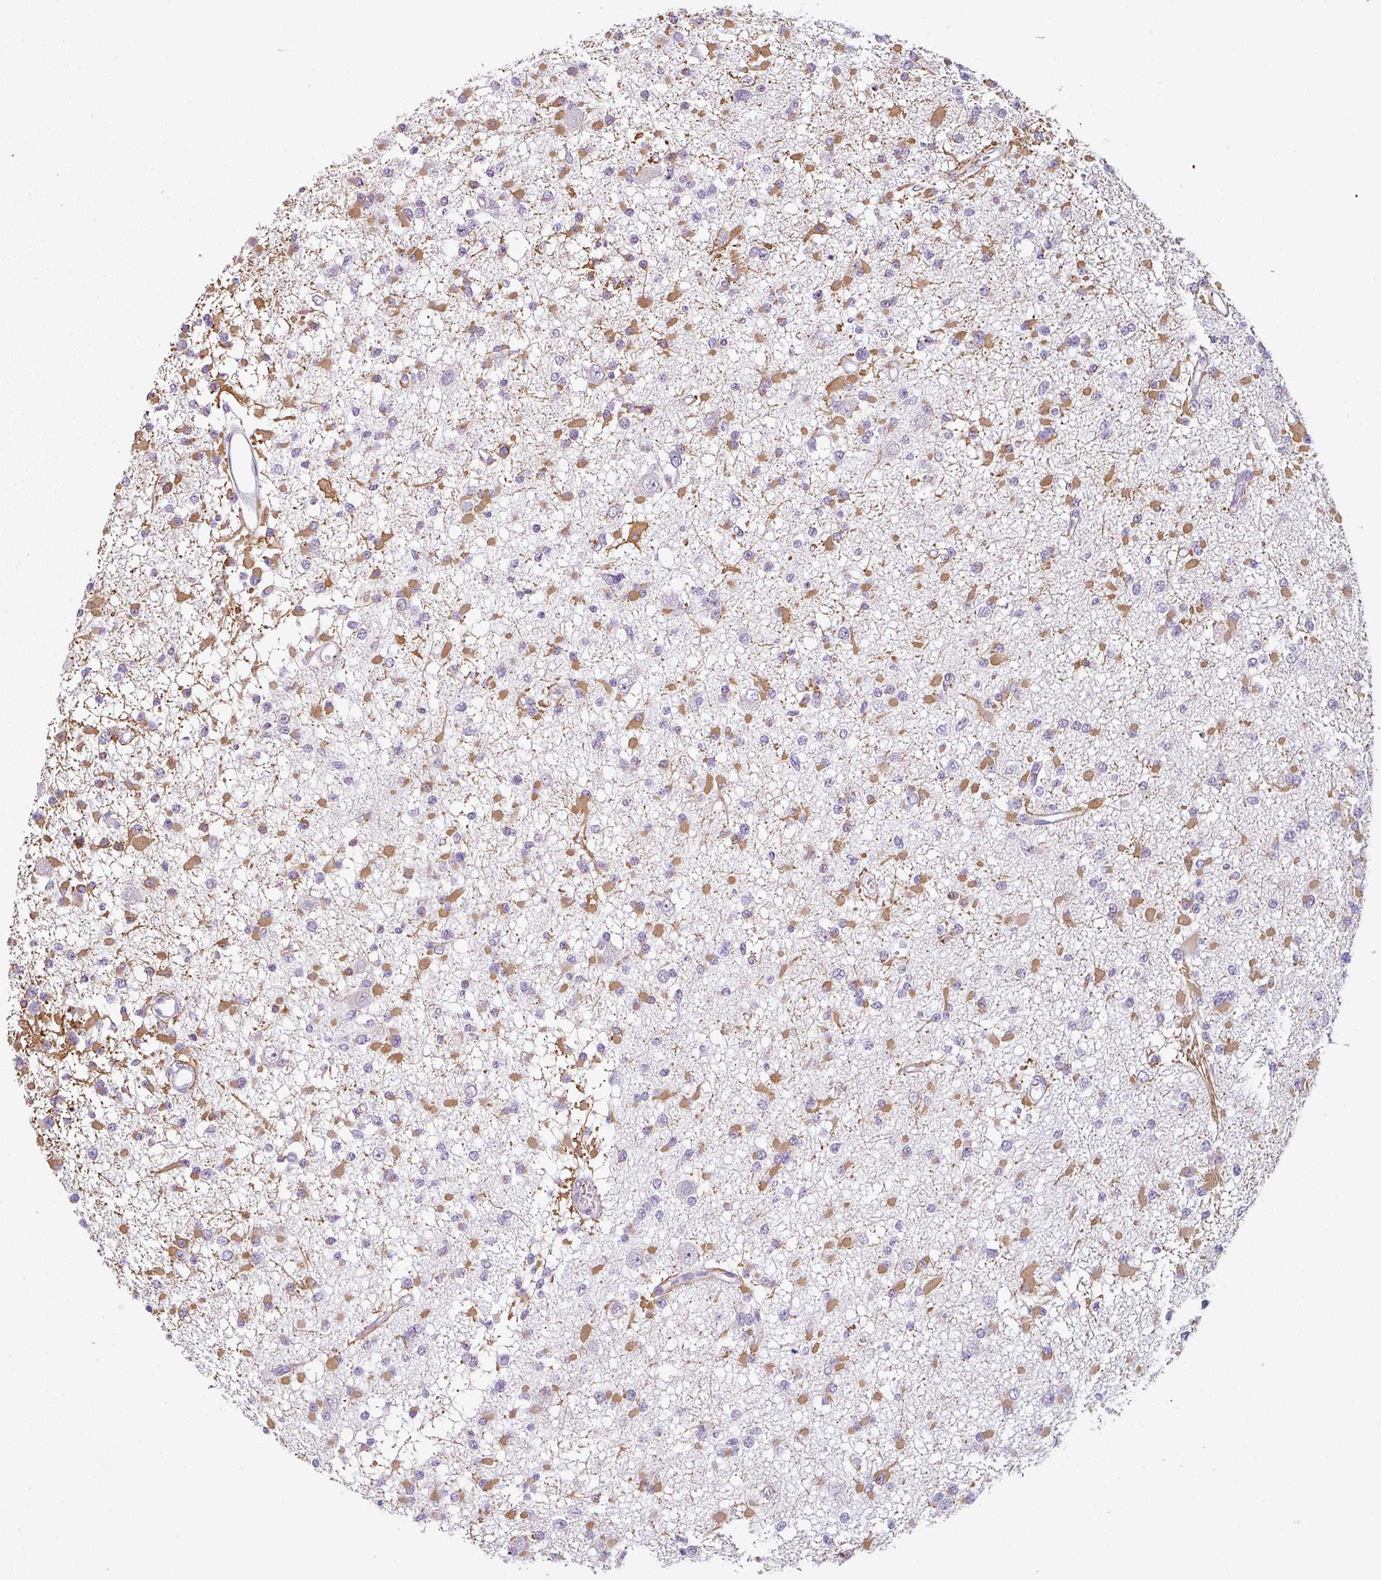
{"staining": {"intensity": "weak", "quantity": "<25%", "location": "cytoplasmic/membranous"}, "tissue": "glioma", "cell_type": "Tumor cells", "image_type": "cancer", "snomed": [{"axis": "morphology", "description": "Glioma, malignant, Low grade"}, {"axis": "topography", "description": "Brain"}], "caption": "IHC of human malignant glioma (low-grade) displays no staining in tumor cells.", "gene": "OR52D1", "patient": {"sex": "female", "age": 22}}